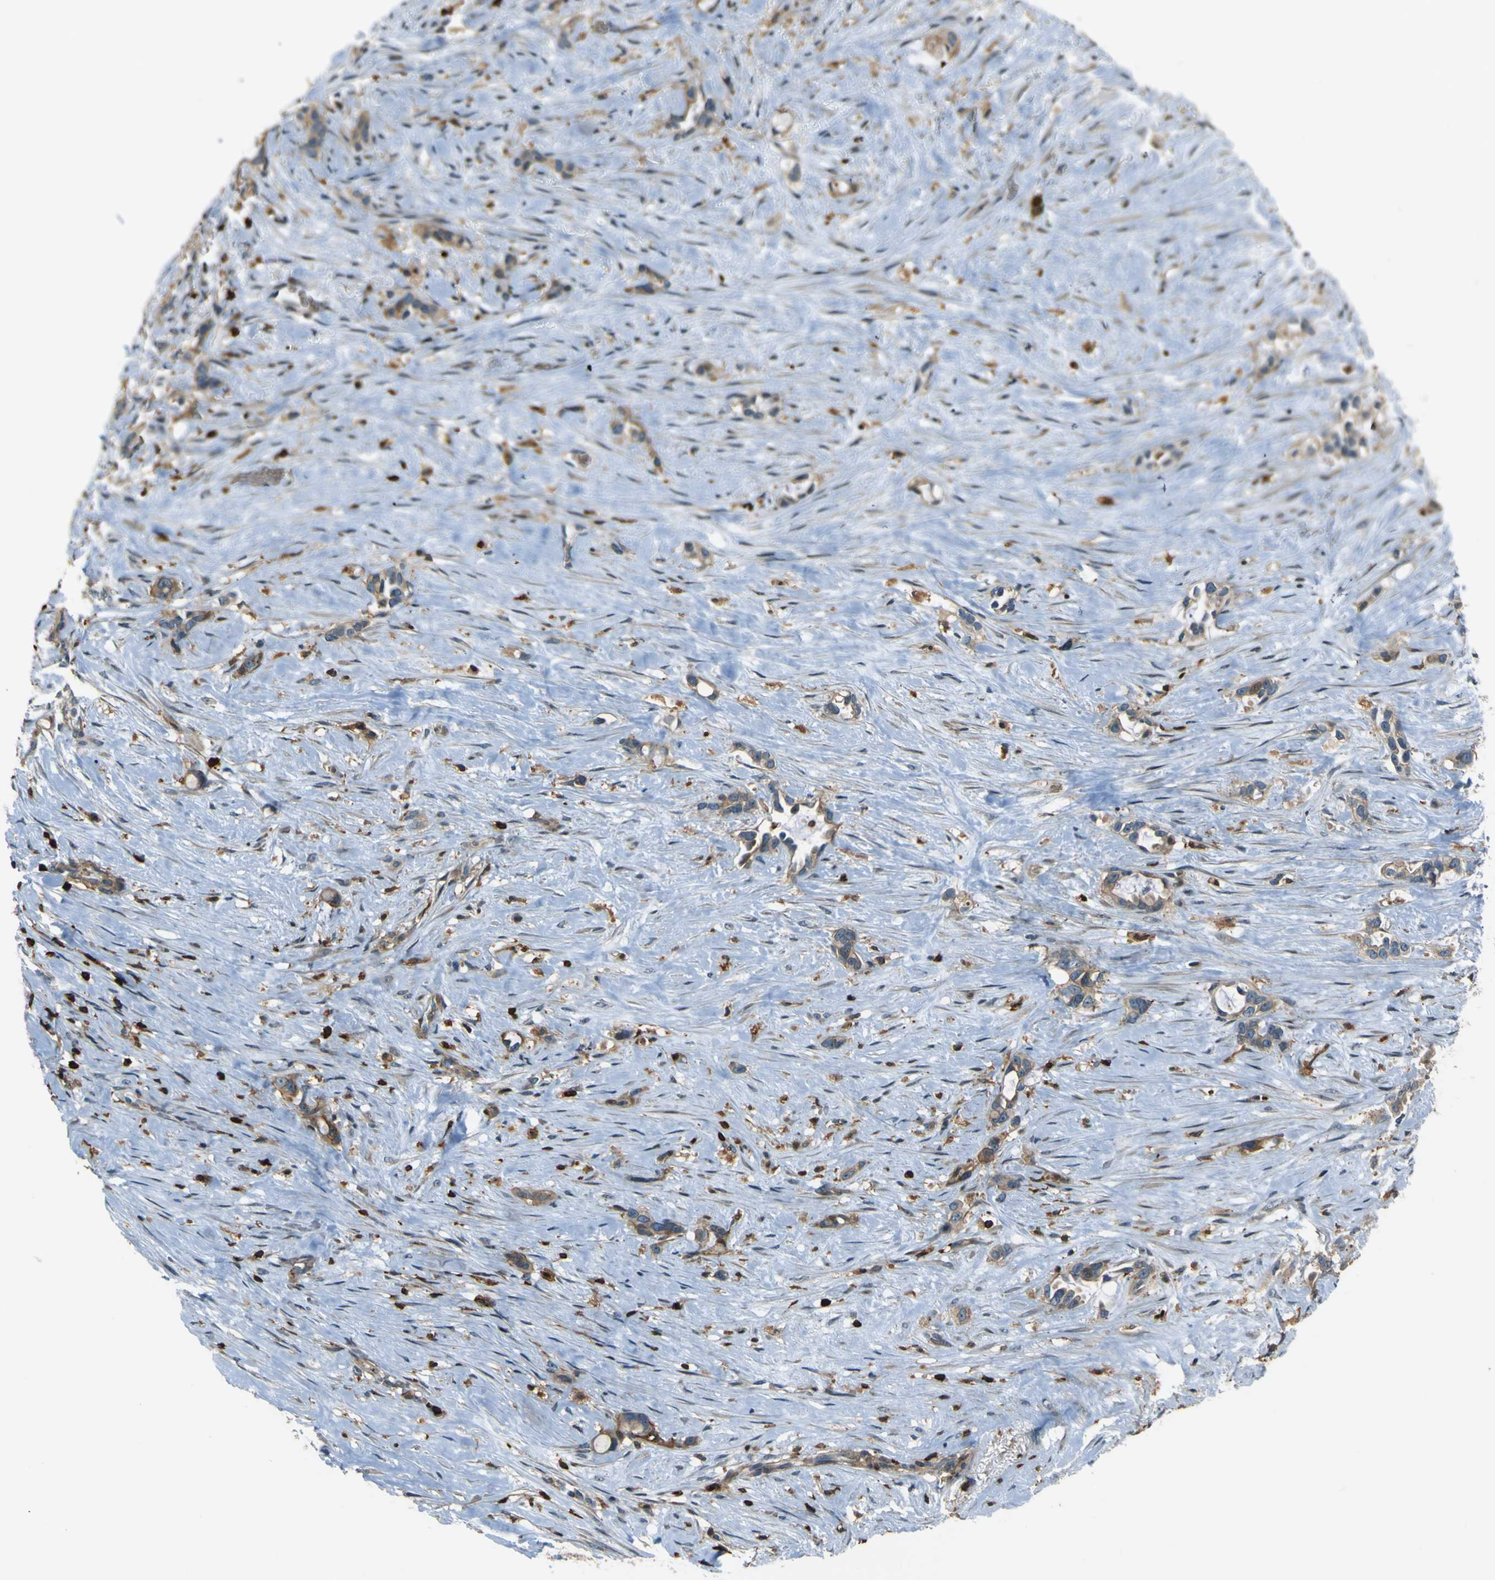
{"staining": {"intensity": "weak", "quantity": ">75%", "location": "cytoplasmic/membranous"}, "tissue": "liver cancer", "cell_type": "Tumor cells", "image_type": "cancer", "snomed": [{"axis": "morphology", "description": "Cholangiocarcinoma"}, {"axis": "topography", "description": "Liver"}], "caption": "A high-resolution image shows immunohistochemistry (IHC) staining of cholangiocarcinoma (liver), which shows weak cytoplasmic/membranous expression in about >75% of tumor cells.", "gene": "PCDHB5", "patient": {"sex": "female", "age": 65}}